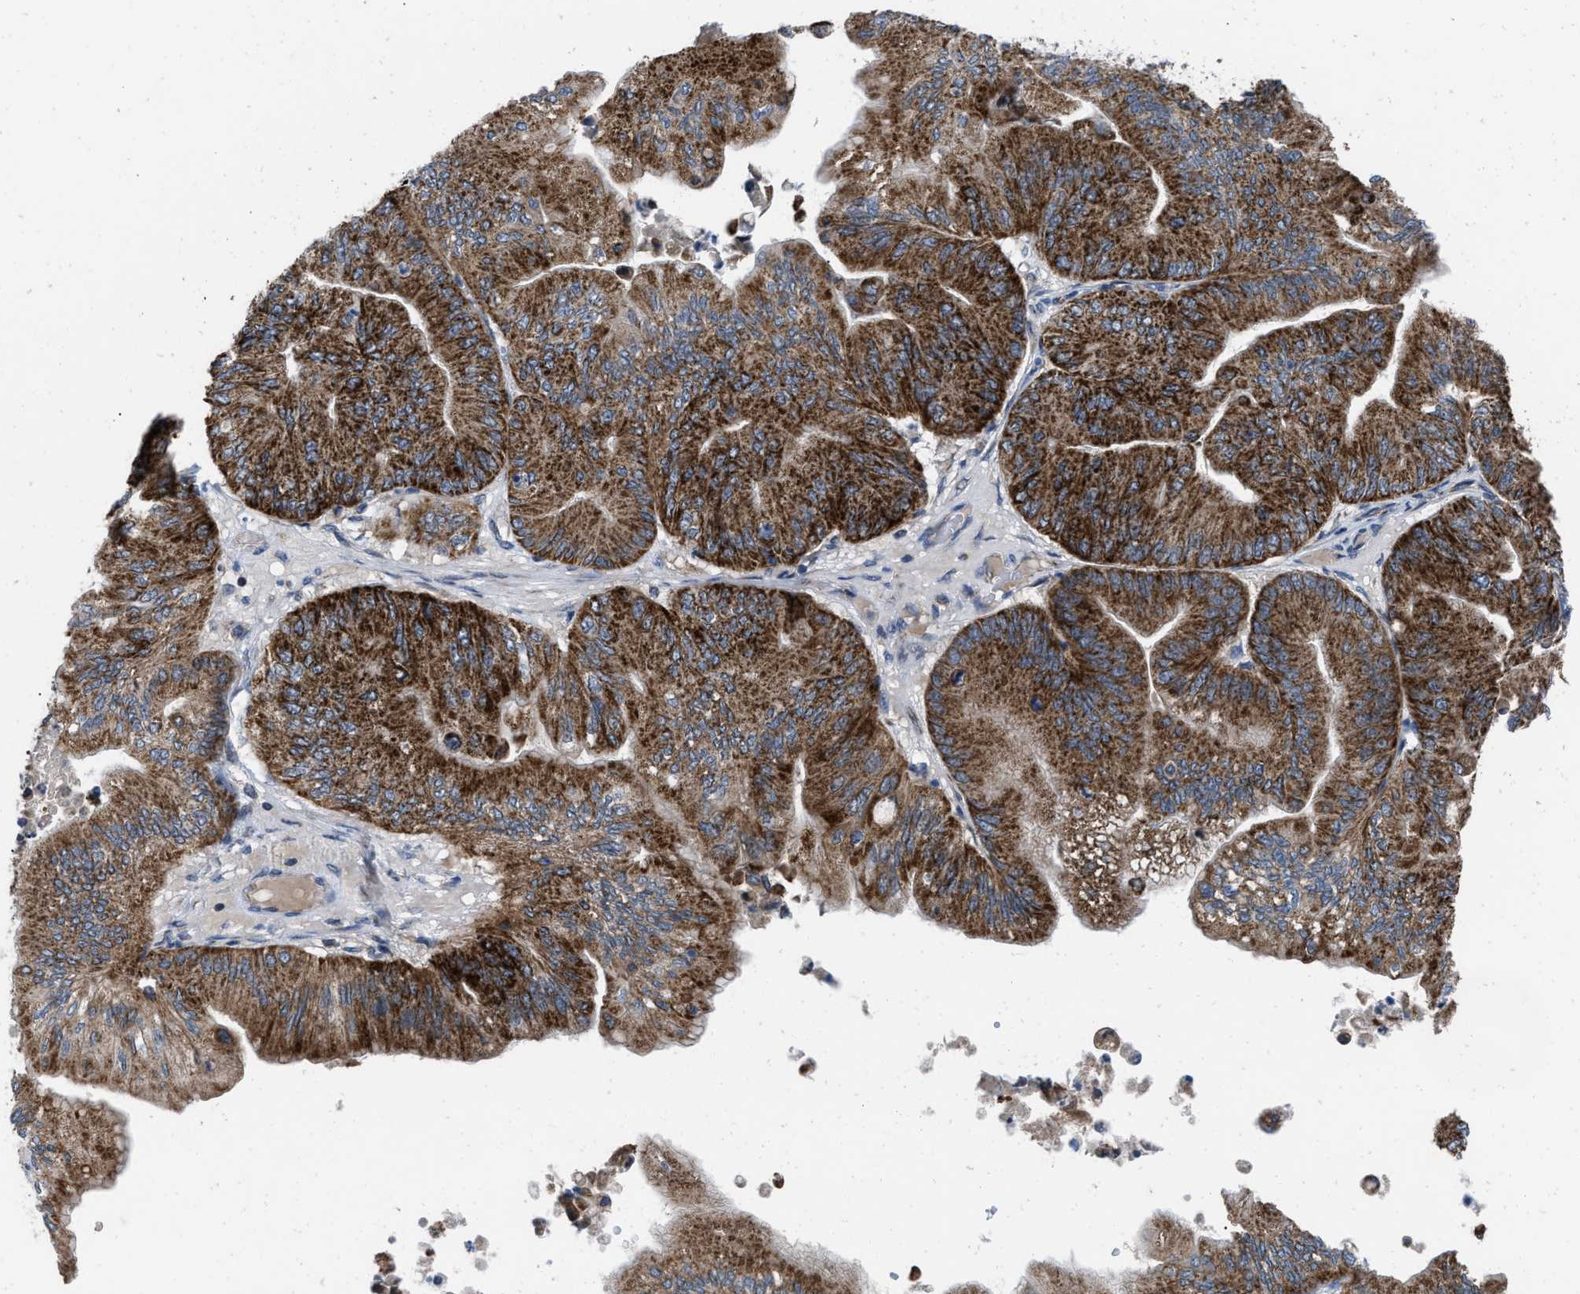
{"staining": {"intensity": "strong", "quantity": ">75%", "location": "cytoplasmic/membranous"}, "tissue": "ovarian cancer", "cell_type": "Tumor cells", "image_type": "cancer", "snomed": [{"axis": "morphology", "description": "Cystadenocarcinoma, mucinous, NOS"}, {"axis": "topography", "description": "Ovary"}], "caption": "A histopathology image of human mucinous cystadenocarcinoma (ovarian) stained for a protein exhibits strong cytoplasmic/membranous brown staining in tumor cells.", "gene": "AKAP1", "patient": {"sex": "female", "age": 61}}